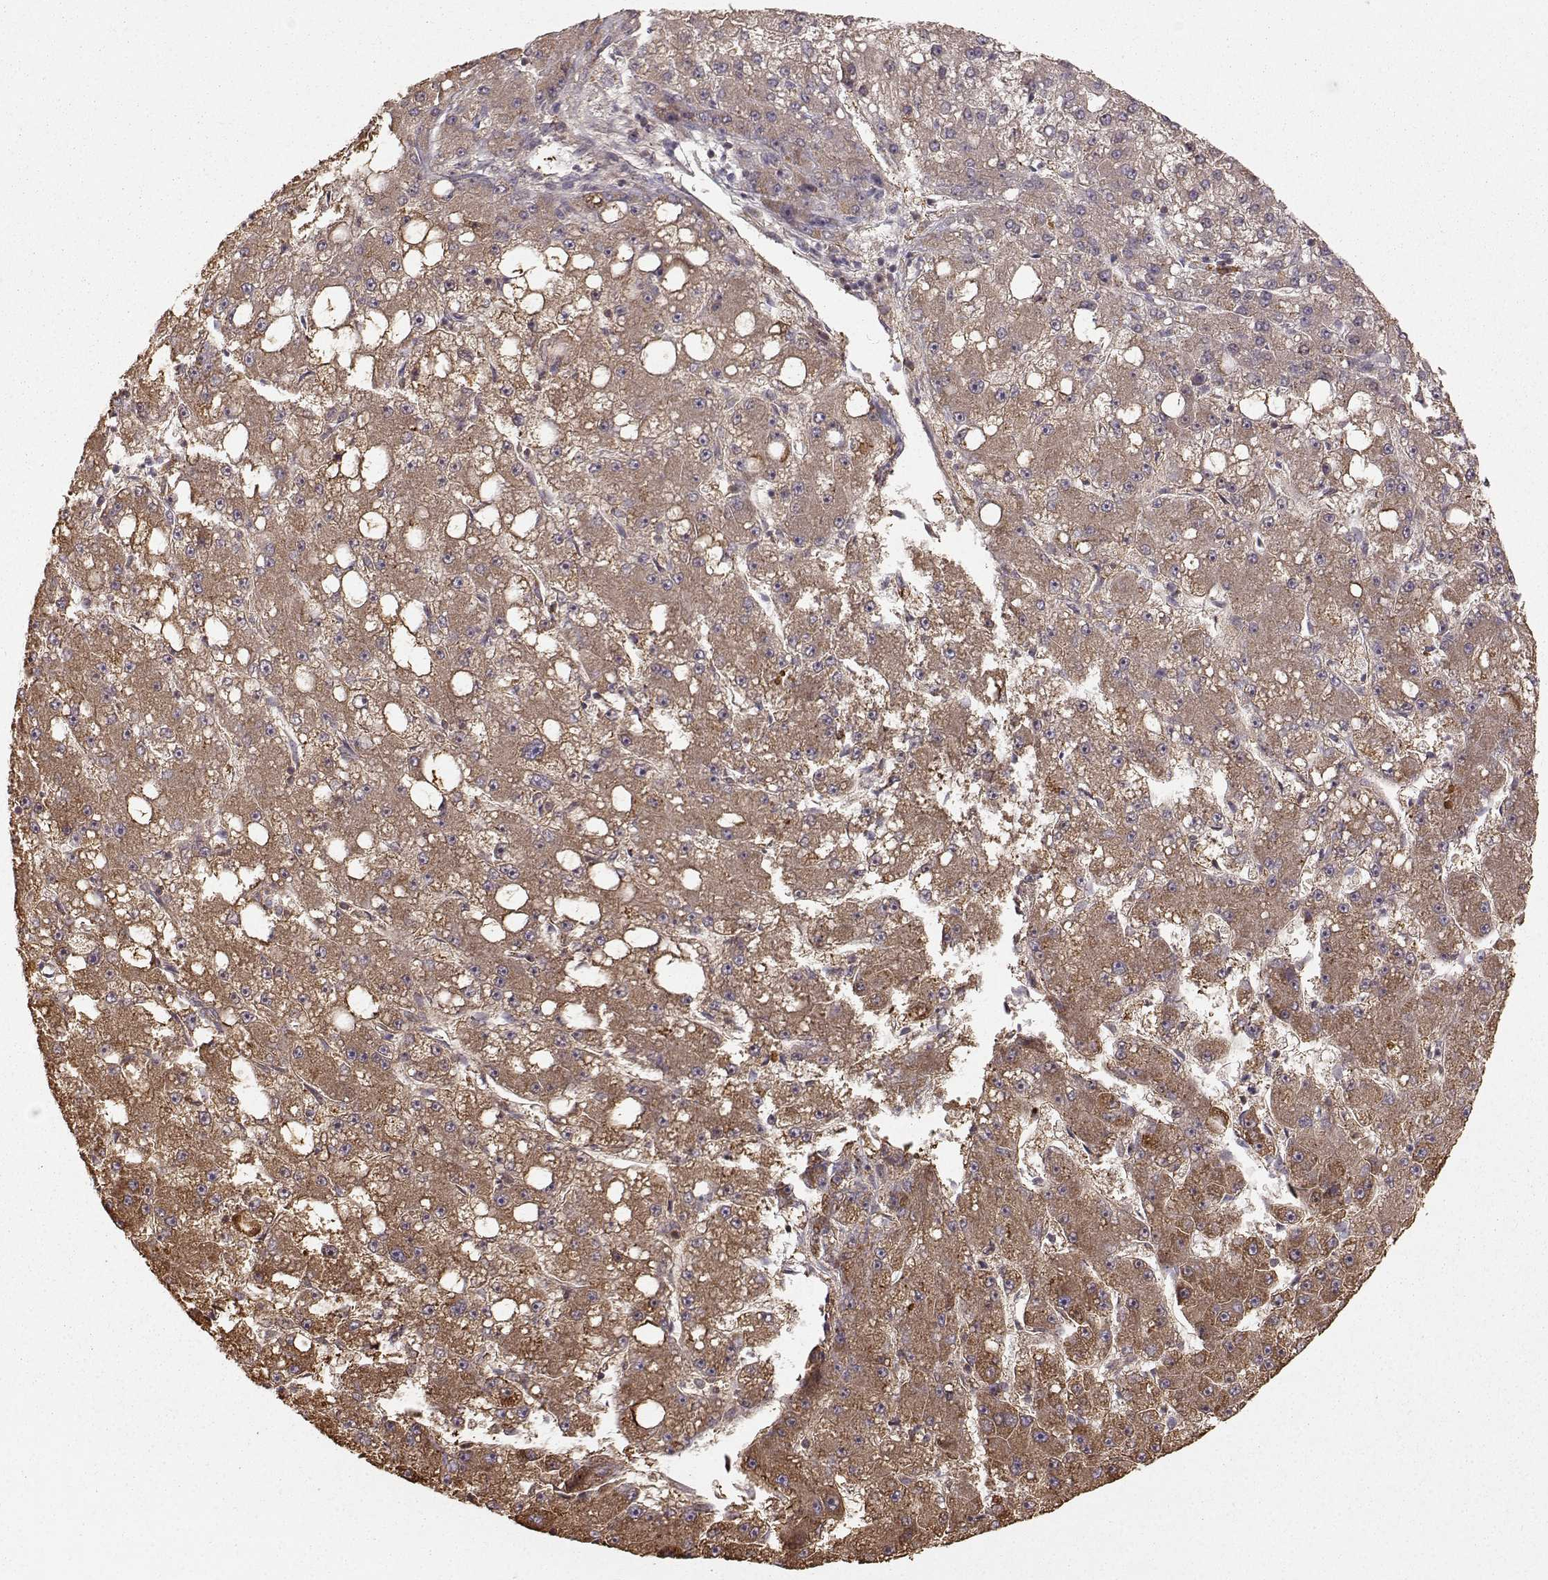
{"staining": {"intensity": "moderate", "quantity": "25%-75%", "location": "cytoplasmic/membranous"}, "tissue": "liver cancer", "cell_type": "Tumor cells", "image_type": "cancer", "snomed": [{"axis": "morphology", "description": "Carcinoma, Hepatocellular, NOS"}, {"axis": "topography", "description": "Liver"}], "caption": "DAB (3,3'-diaminobenzidine) immunohistochemical staining of human hepatocellular carcinoma (liver) demonstrates moderate cytoplasmic/membranous protein expression in approximately 25%-75% of tumor cells. Using DAB (3,3'-diaminobenzidine) (brown) and hematoxylin (blue) stains, captured at high magnification using brightfield microscopy.", "gene": "WNT6", "patient": {"sex": "male", "age": 67}}